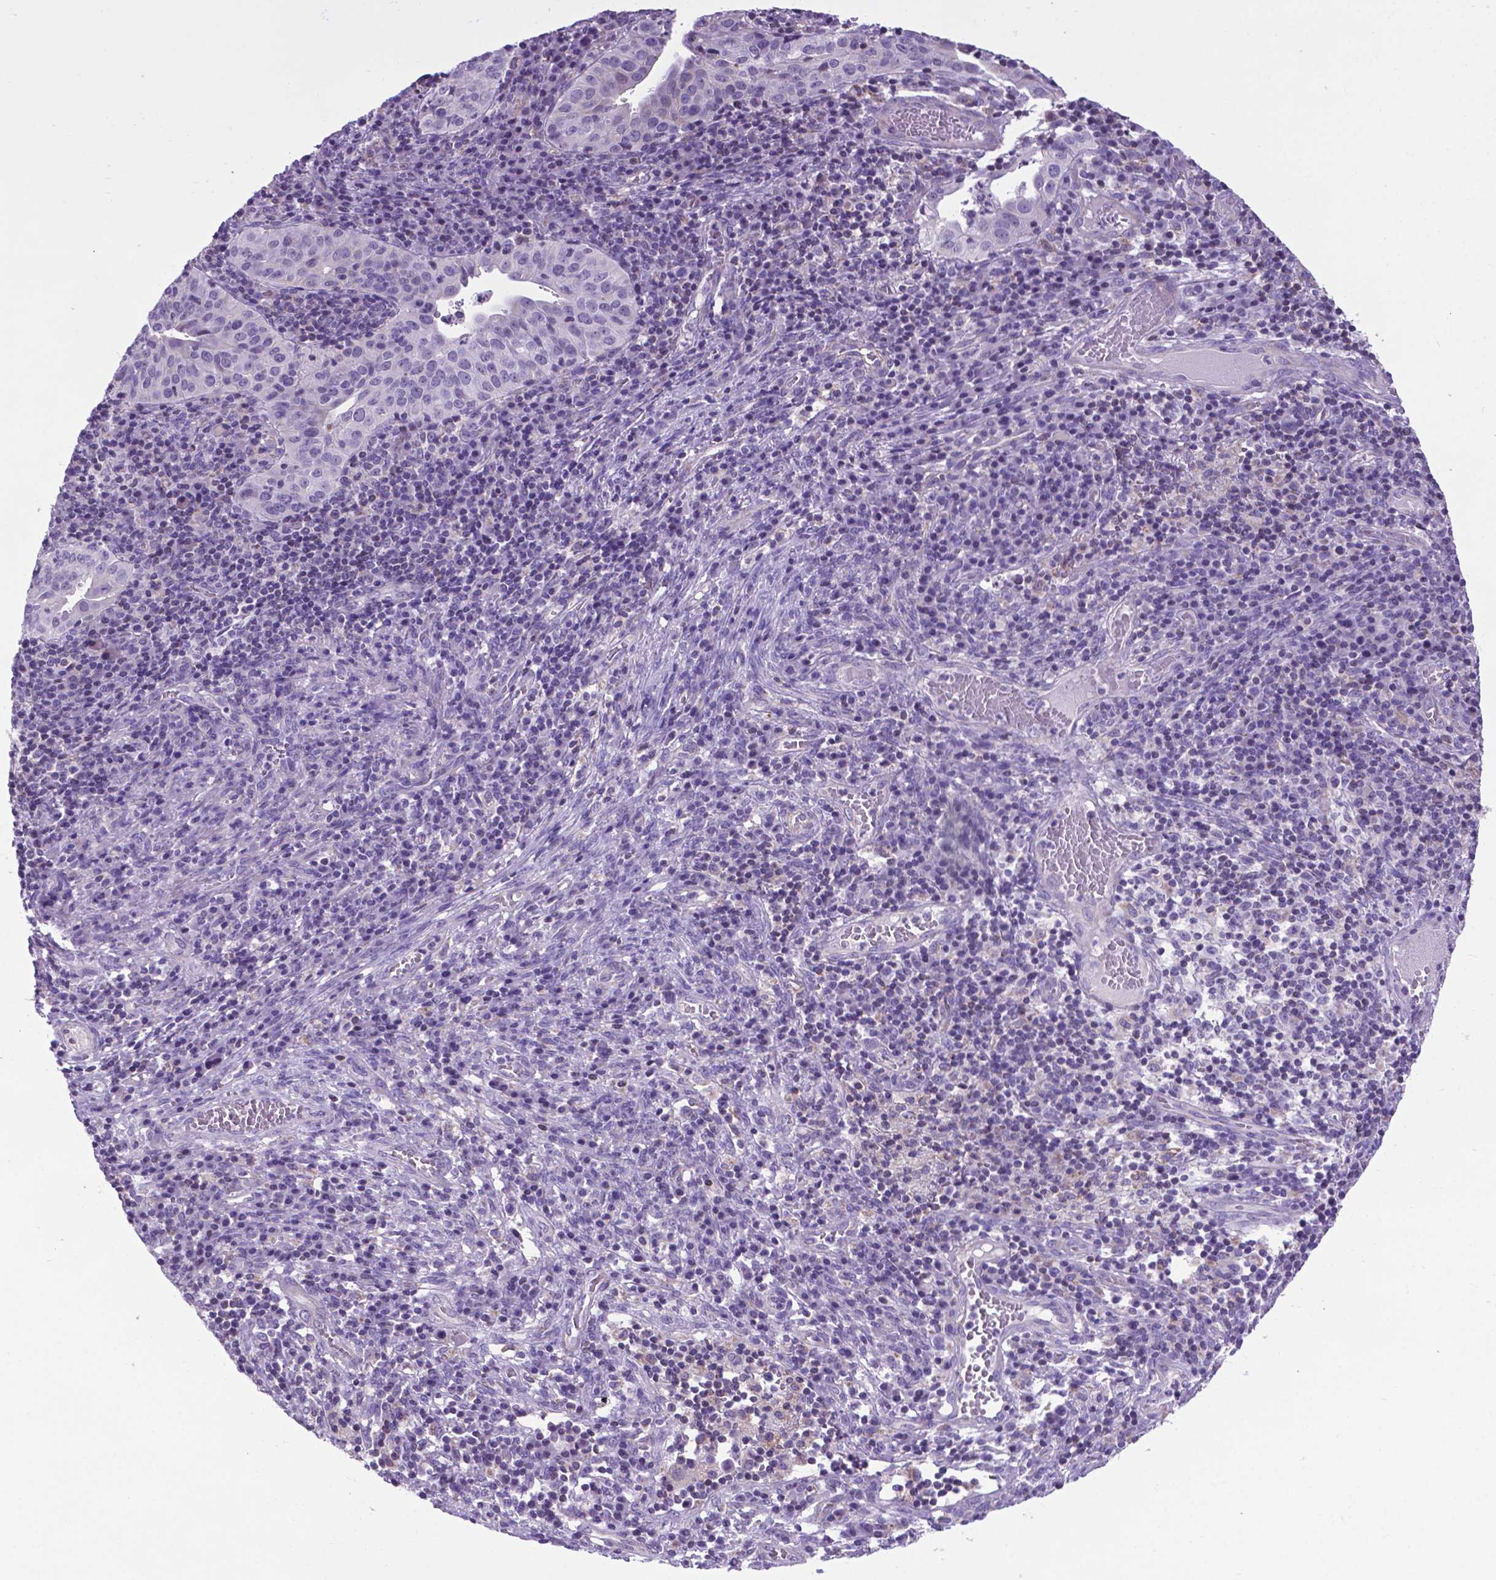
{"staining": {"intensity": "negative", "quantity": "none", "location": "none"}, "tissue": "cervical cancer", "cell_type": "Tumor cells", "image_type": "cancer", "snomed": [{"axis": "morphology", "description": "Squamous cell carcinoma, NOS"}, {"axis": "topography", "description": "Cervix"}], "caption": "Tumor cells show no significant staining in cervical cancer.", "gene": "POU3F3", "patient": {"sex": "female", "age": 39}}